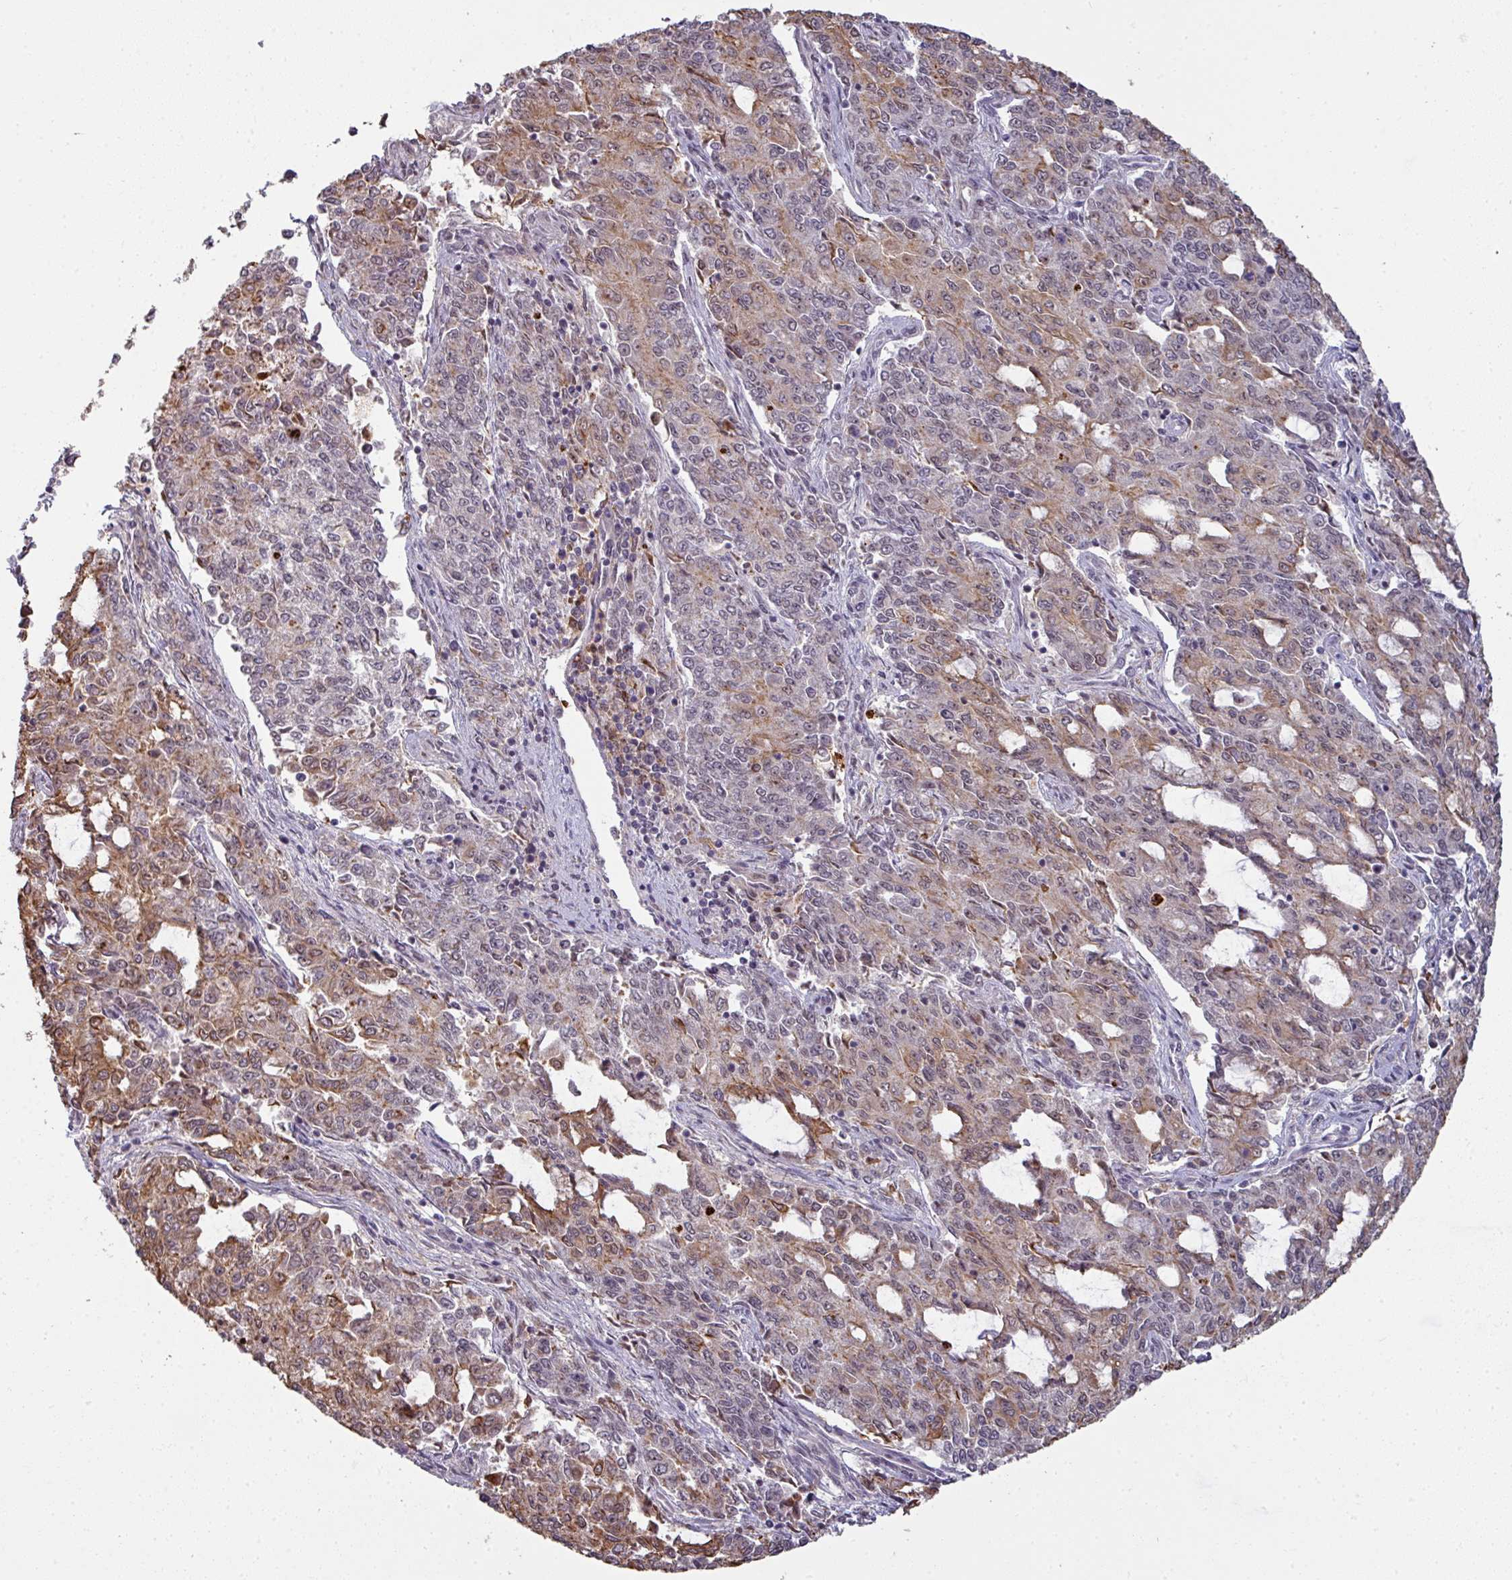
{"staining": {"intensity": "moderate", "quantity": "<25%", "location": "cytoplasmic/membranous,nuclear"}, "tissue": "endometrial cancer", "cell_type": "Tumor cells", "image_type": "cancer", "snomed": [{"axis": "morphology", "description": "Adenocarcinoma, NOS"}, {"axis": "topography", "description": "Endometrium"}], "caption": "Immunohistochemistry (IHC) micrograph of neoplastic tissue: endometrial cancer stained using immunohistochemistry exhibits low levels of moderate protein expression localized specifically in the cytoplasmic/membranous and nuclear of tumor cells, appearing as a cytoplasmic/membranous and nuclear brown color.", "gene": "GTF2H3", "patient": {"sex": "female", "age": 50}}